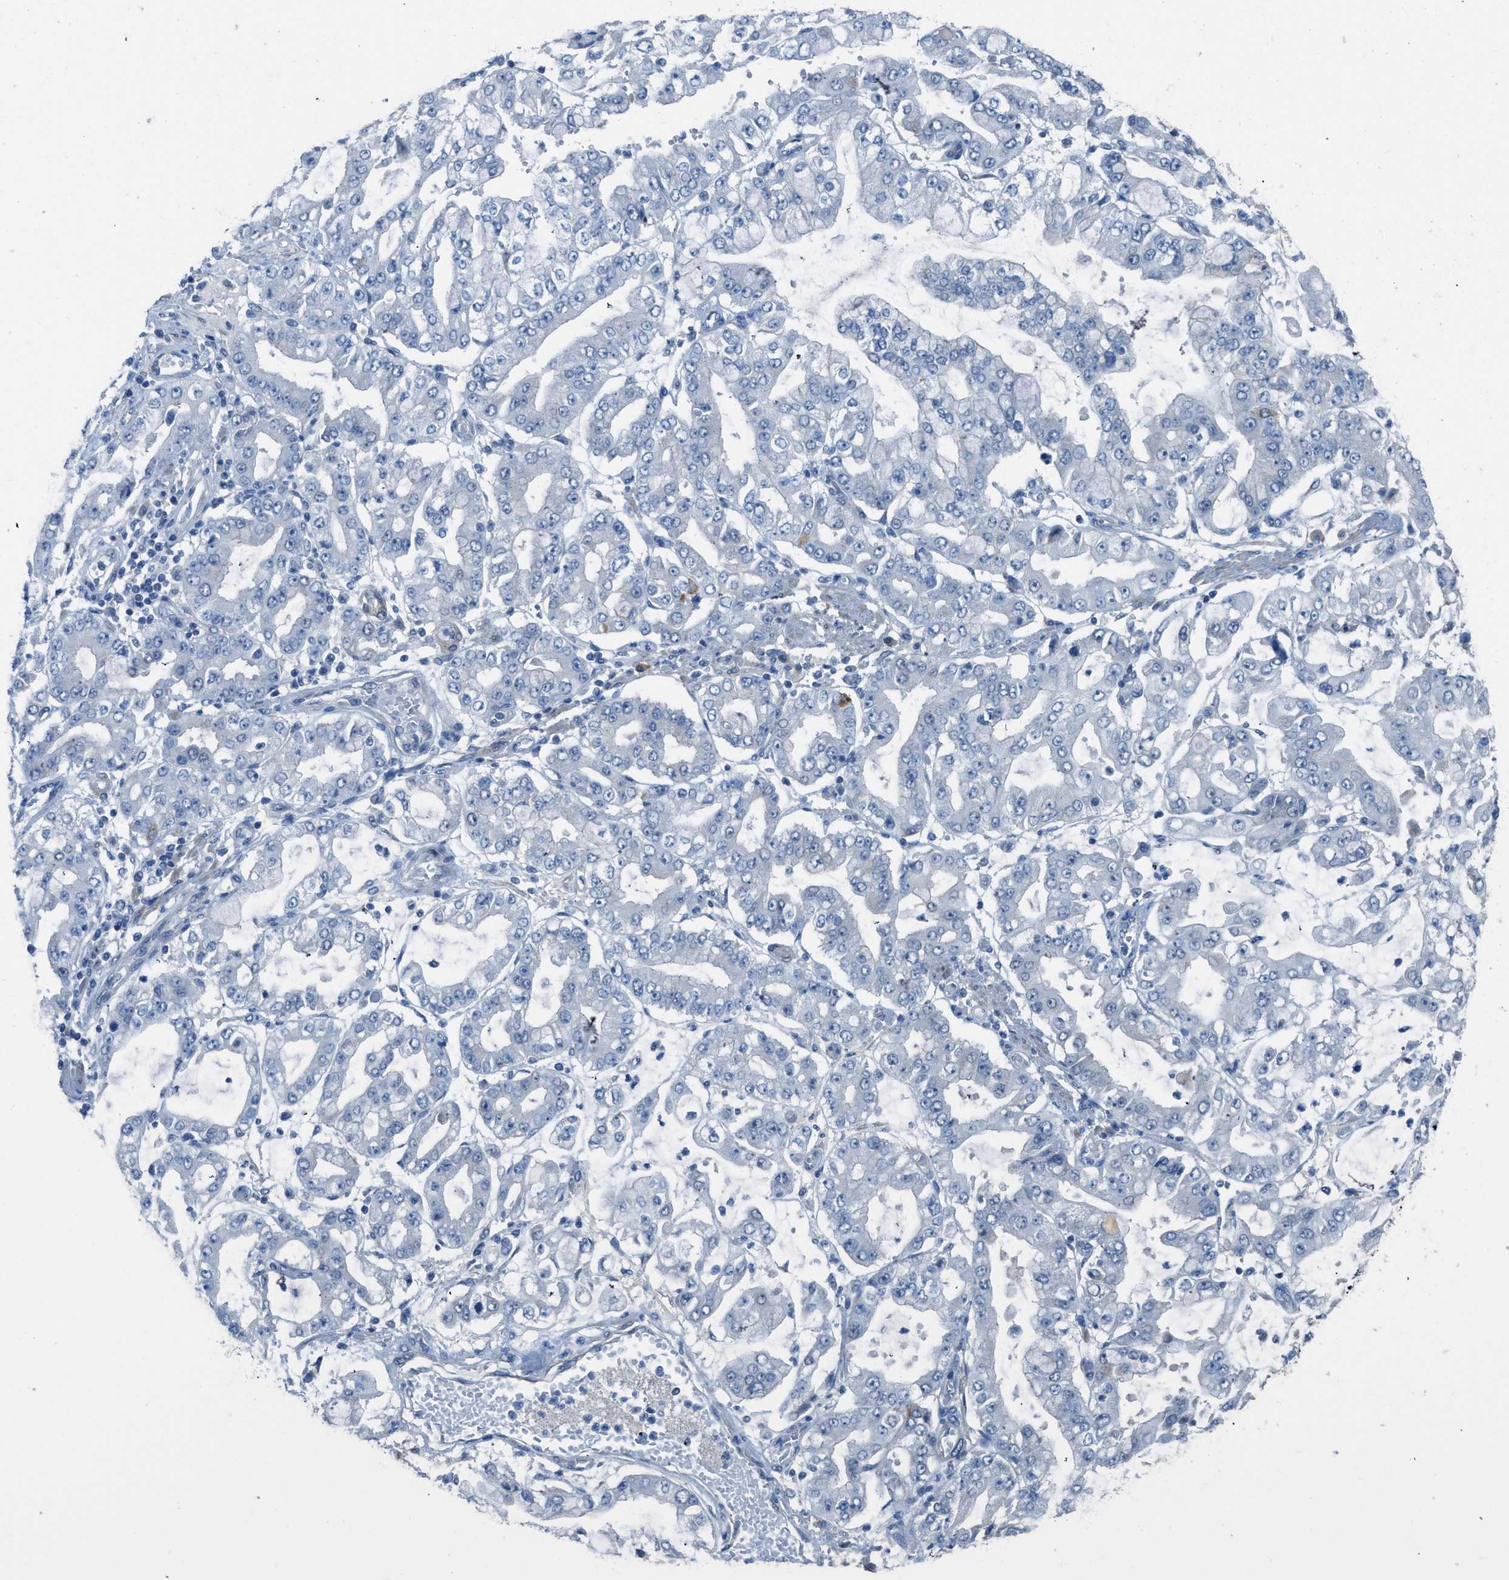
{"staining": {"intensity": "negative", "quantity": "none", "location": "none"}, "tissue": "stomach cancer", "cell_type": "Tumor cells", "image_type": "cancer", "snomed": [{"axis": "morphology", "description": "Adenocarcinoma, NOS"}, {"axis": "topography", "description": "Stomach"}], "caption": "An immunohistochemistry (IHC) histopathology image of stomach cancer is shown. There is no staining in tumor cells of stomach cancer. (DAB (3,3'-diaminobenzidine) immunohistochemistry (IHC), high magnification).", "gene": "TIMD4", "patient": {"sex": "male", "age": 76}}